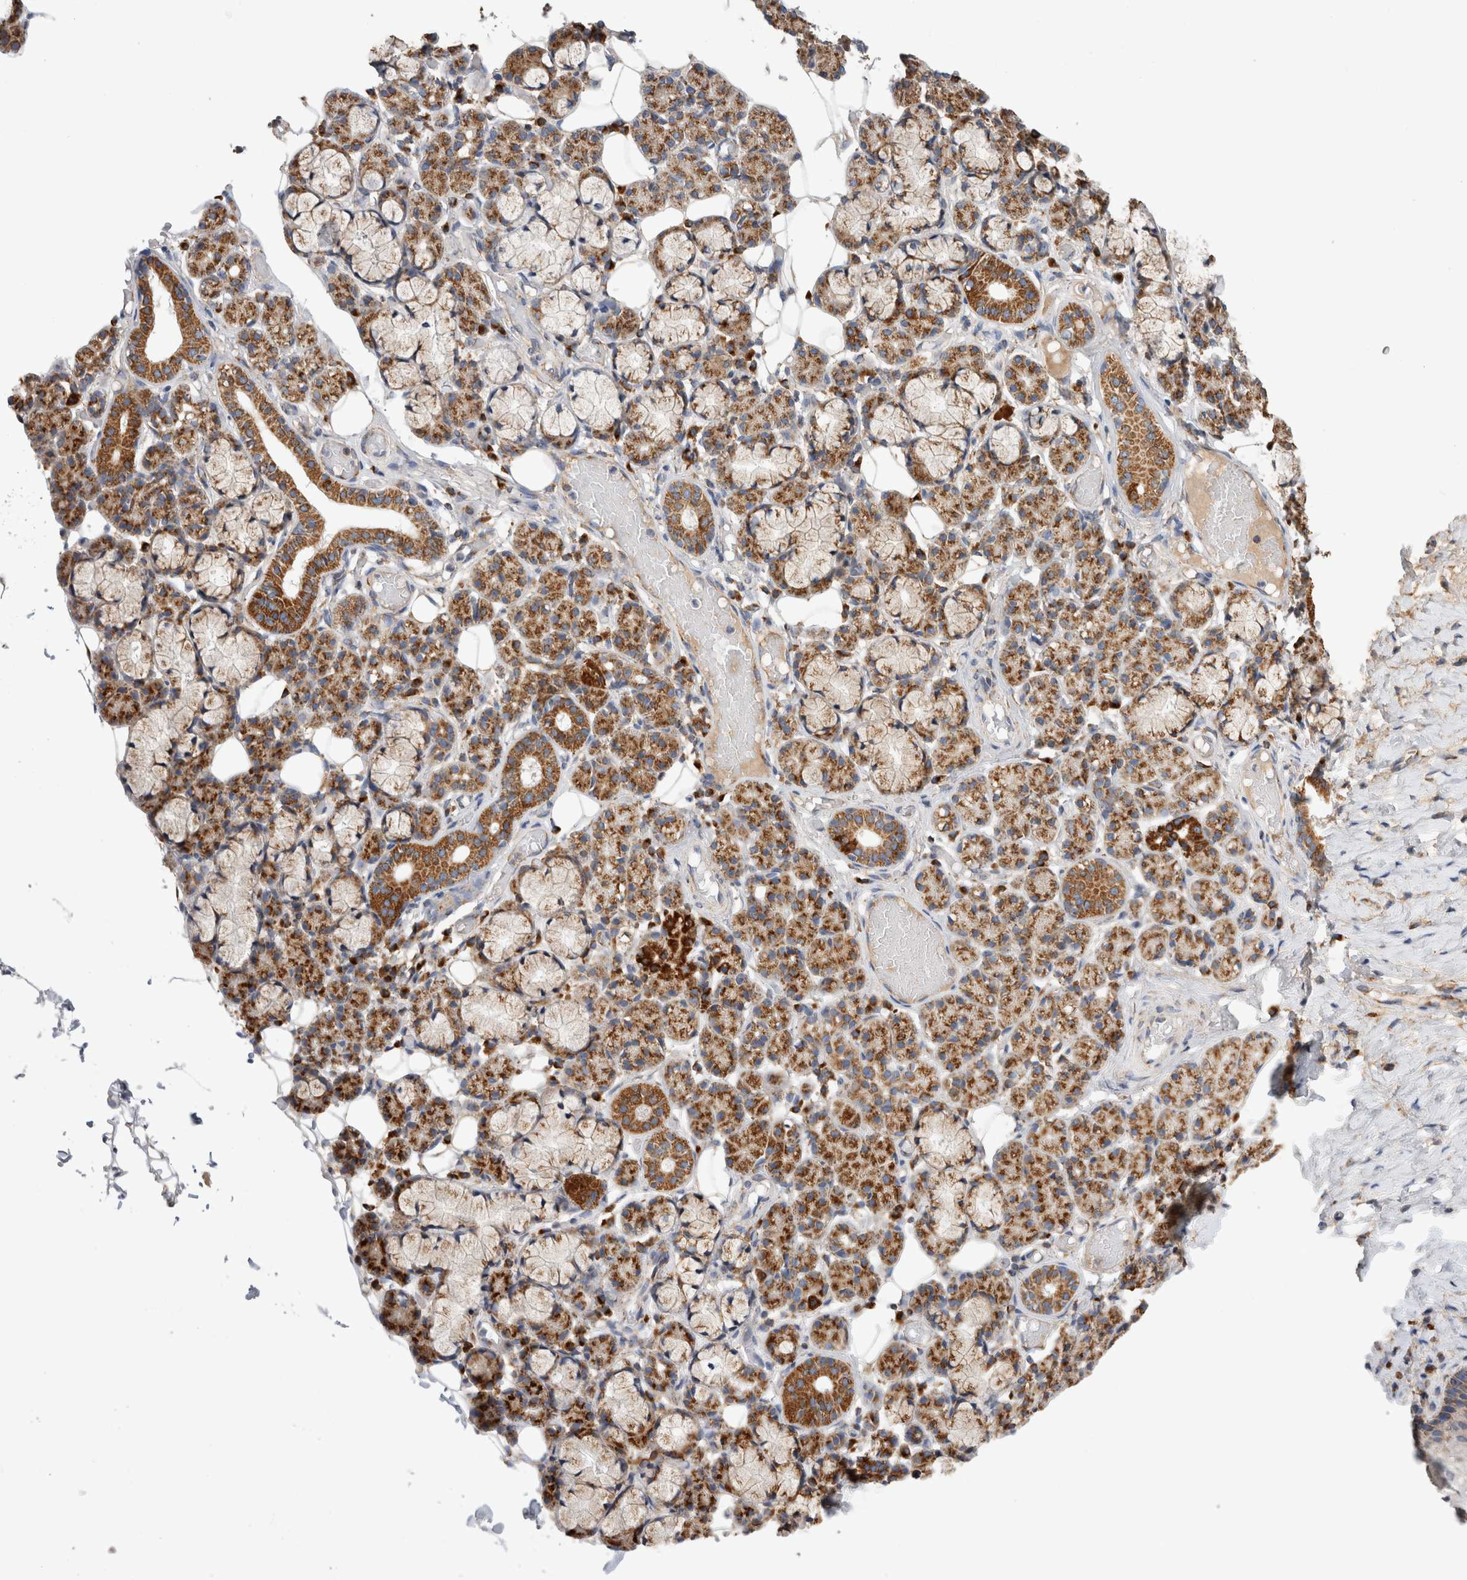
{"staining": {"intensity": "strong", "quantity": ">75%", "location": "cytoplasmic/membranous"}, "tissue": "salivary gland", "cell_type": "Glandular cells", "image_type": "normal", "snomed": [{"axis": "morphology", "description": "Normal tissue, NOS"}, {"axis": "topography", "description": "Salivary gland"}], "caption": "DAB (3,3'-diaminobenzidine) immunohistochemical staining of normal human salivary gland shows strong cytoplasmic/membranous protein expression in about >75% of glandular cells.", "gene": "IARS2", "patient": {"sex": "male", "age": 63}}